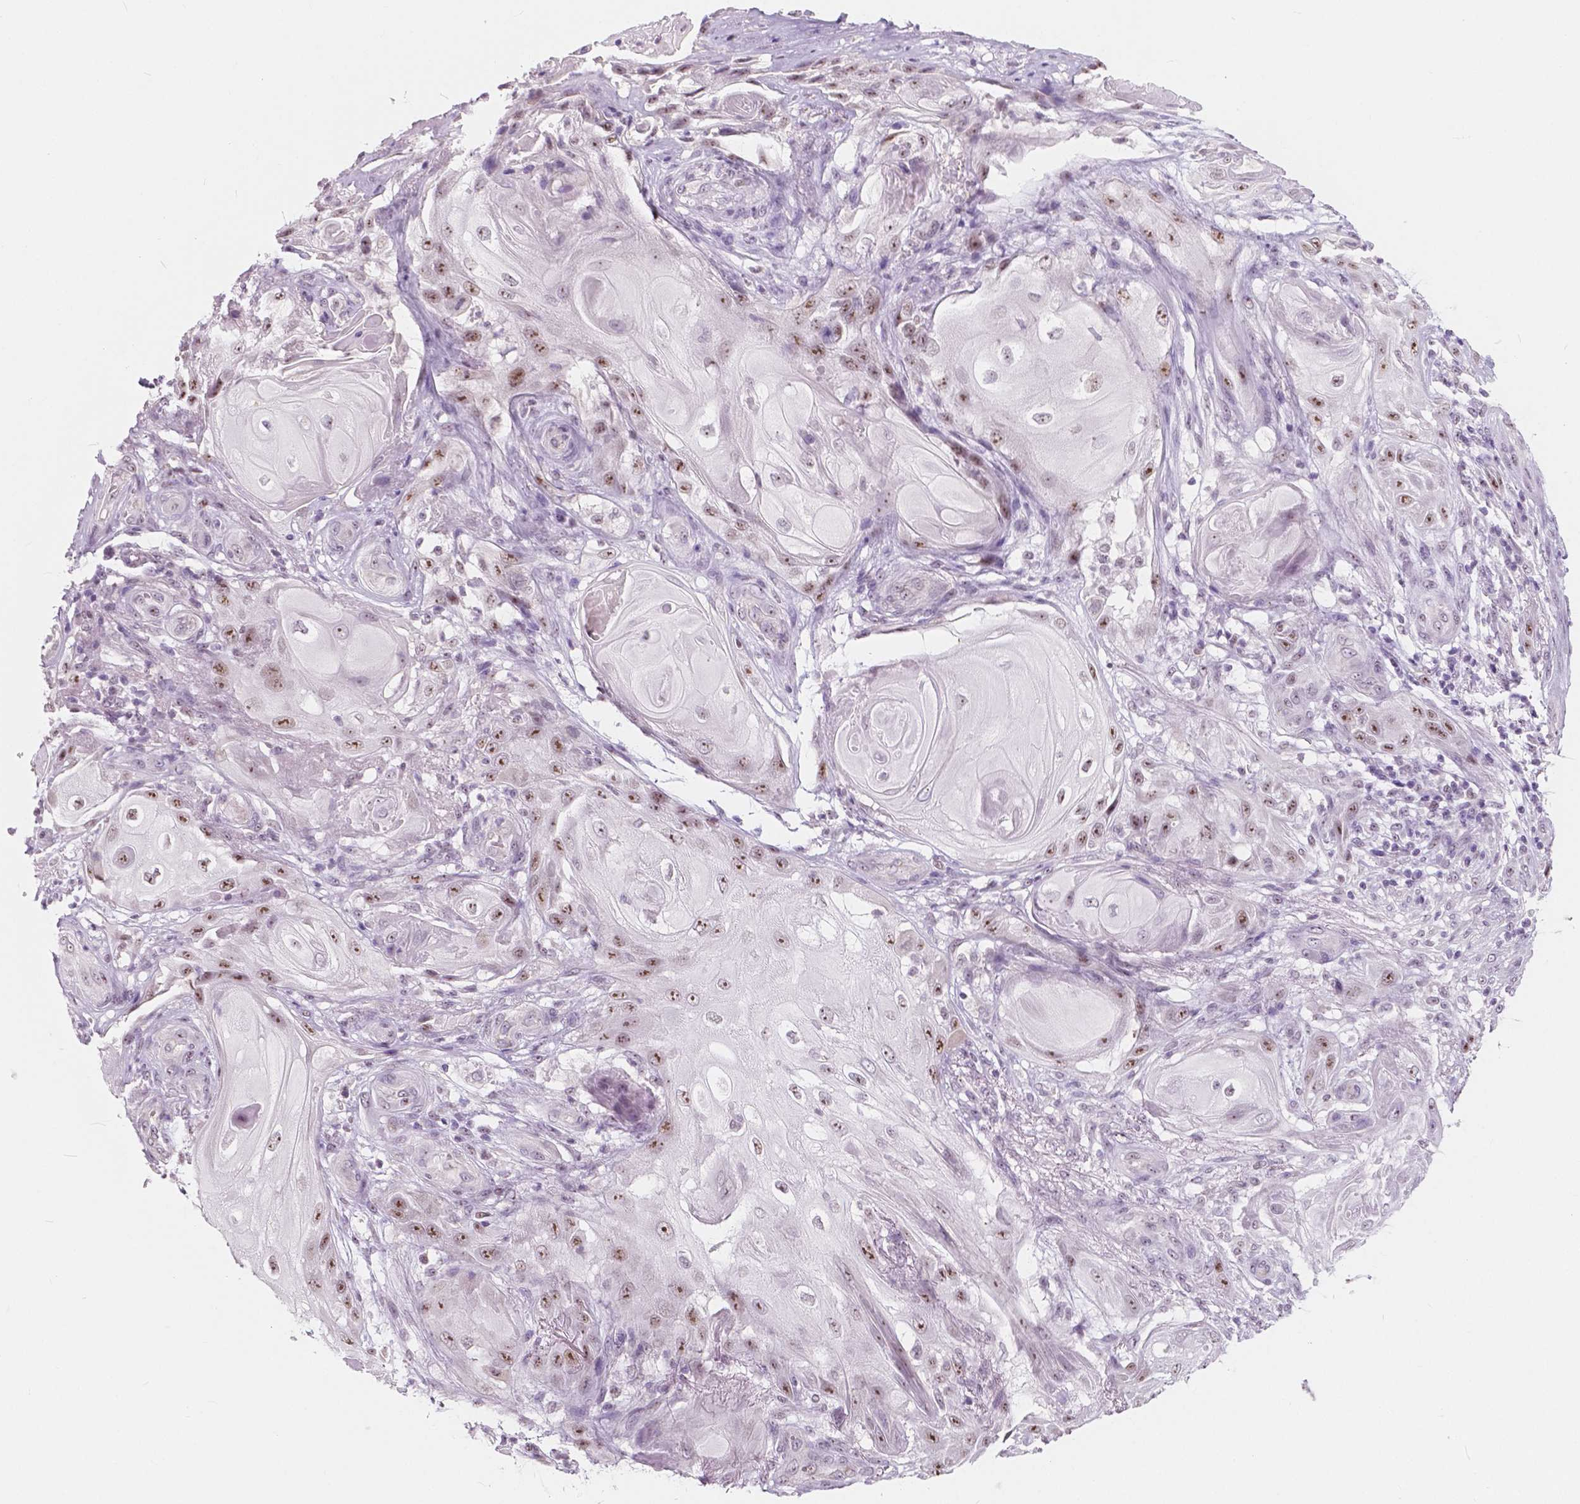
{"staining": {"intensity": "moderate", "quantity": ">75%", "location": "nuclear"}, "tissue": "skin cancer", "cell_type": "Tumor cells", "image_type": "cancer", "snomed": [{"axis": "morphology", "description": "Squamous cell carcinoma, NOS"}, {"axis": "topography", "description": "Skin"}], "caption": "Skin squamous cell carcinoma tissue displays moderate nuclear staining in approximately >75% of tumor cells, visualized by immunohistochemistry. (Brightfield microscopy of DAB IHC at high magnification).", "gene": "NOLC1", "patient": {"sex": "male", "age": 62}}